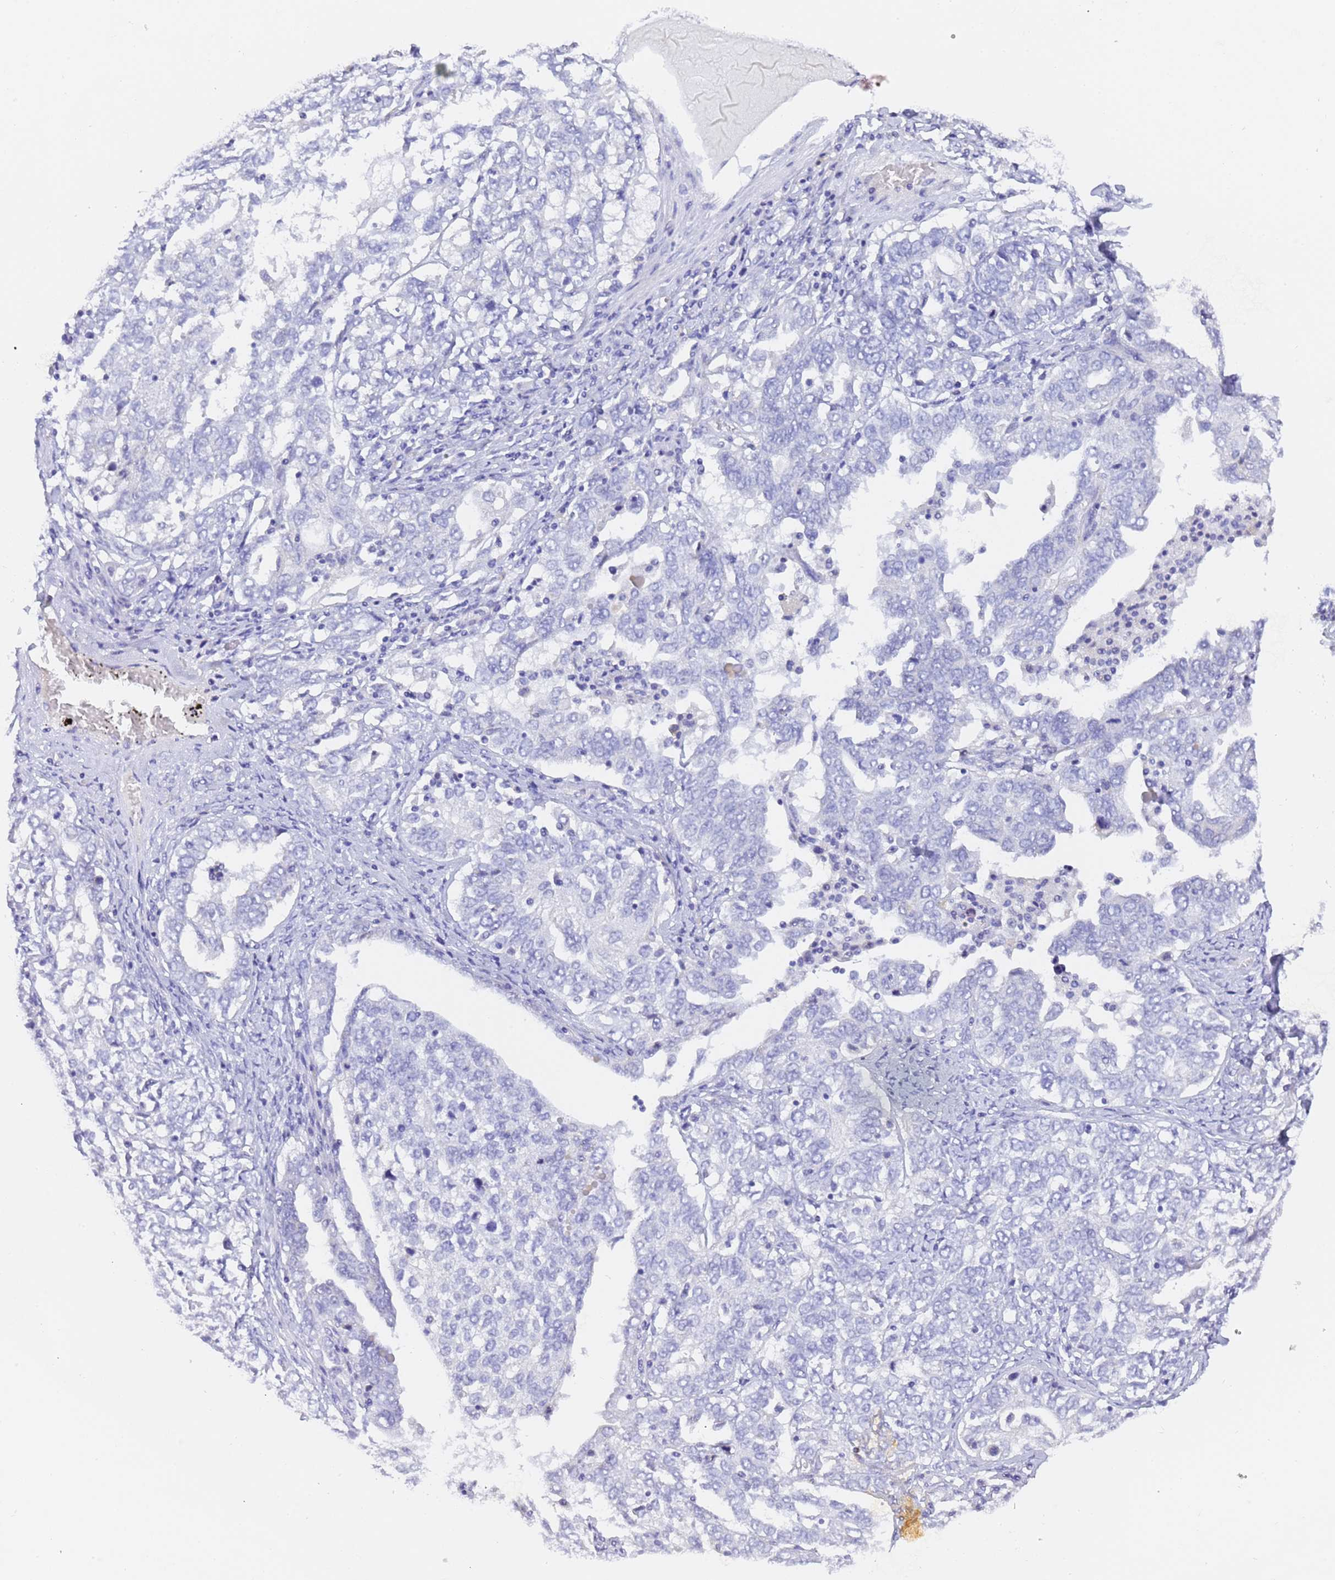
{"staining": {"intensity": "negative", "quantity": "none", "location": "none"}, "tissue": "ovarian cancer", "cell_type": "Tumor cells", "image_type": "cancer", "snomed": [{"axis": "morphology", "description": "Carcinoma, endometroid"}, {"axis": "topography", "description": "Ovary"}], "caption": "High magnification brightfield microscopy of ovarian cancer (endometroid carcinoma) stained with DAB (brown) and counterstained with hematoxylin (blue): tumor cells show no significant expression.", "gene": "GABRA1", "patient": {"sex": "female", "age": 62}}